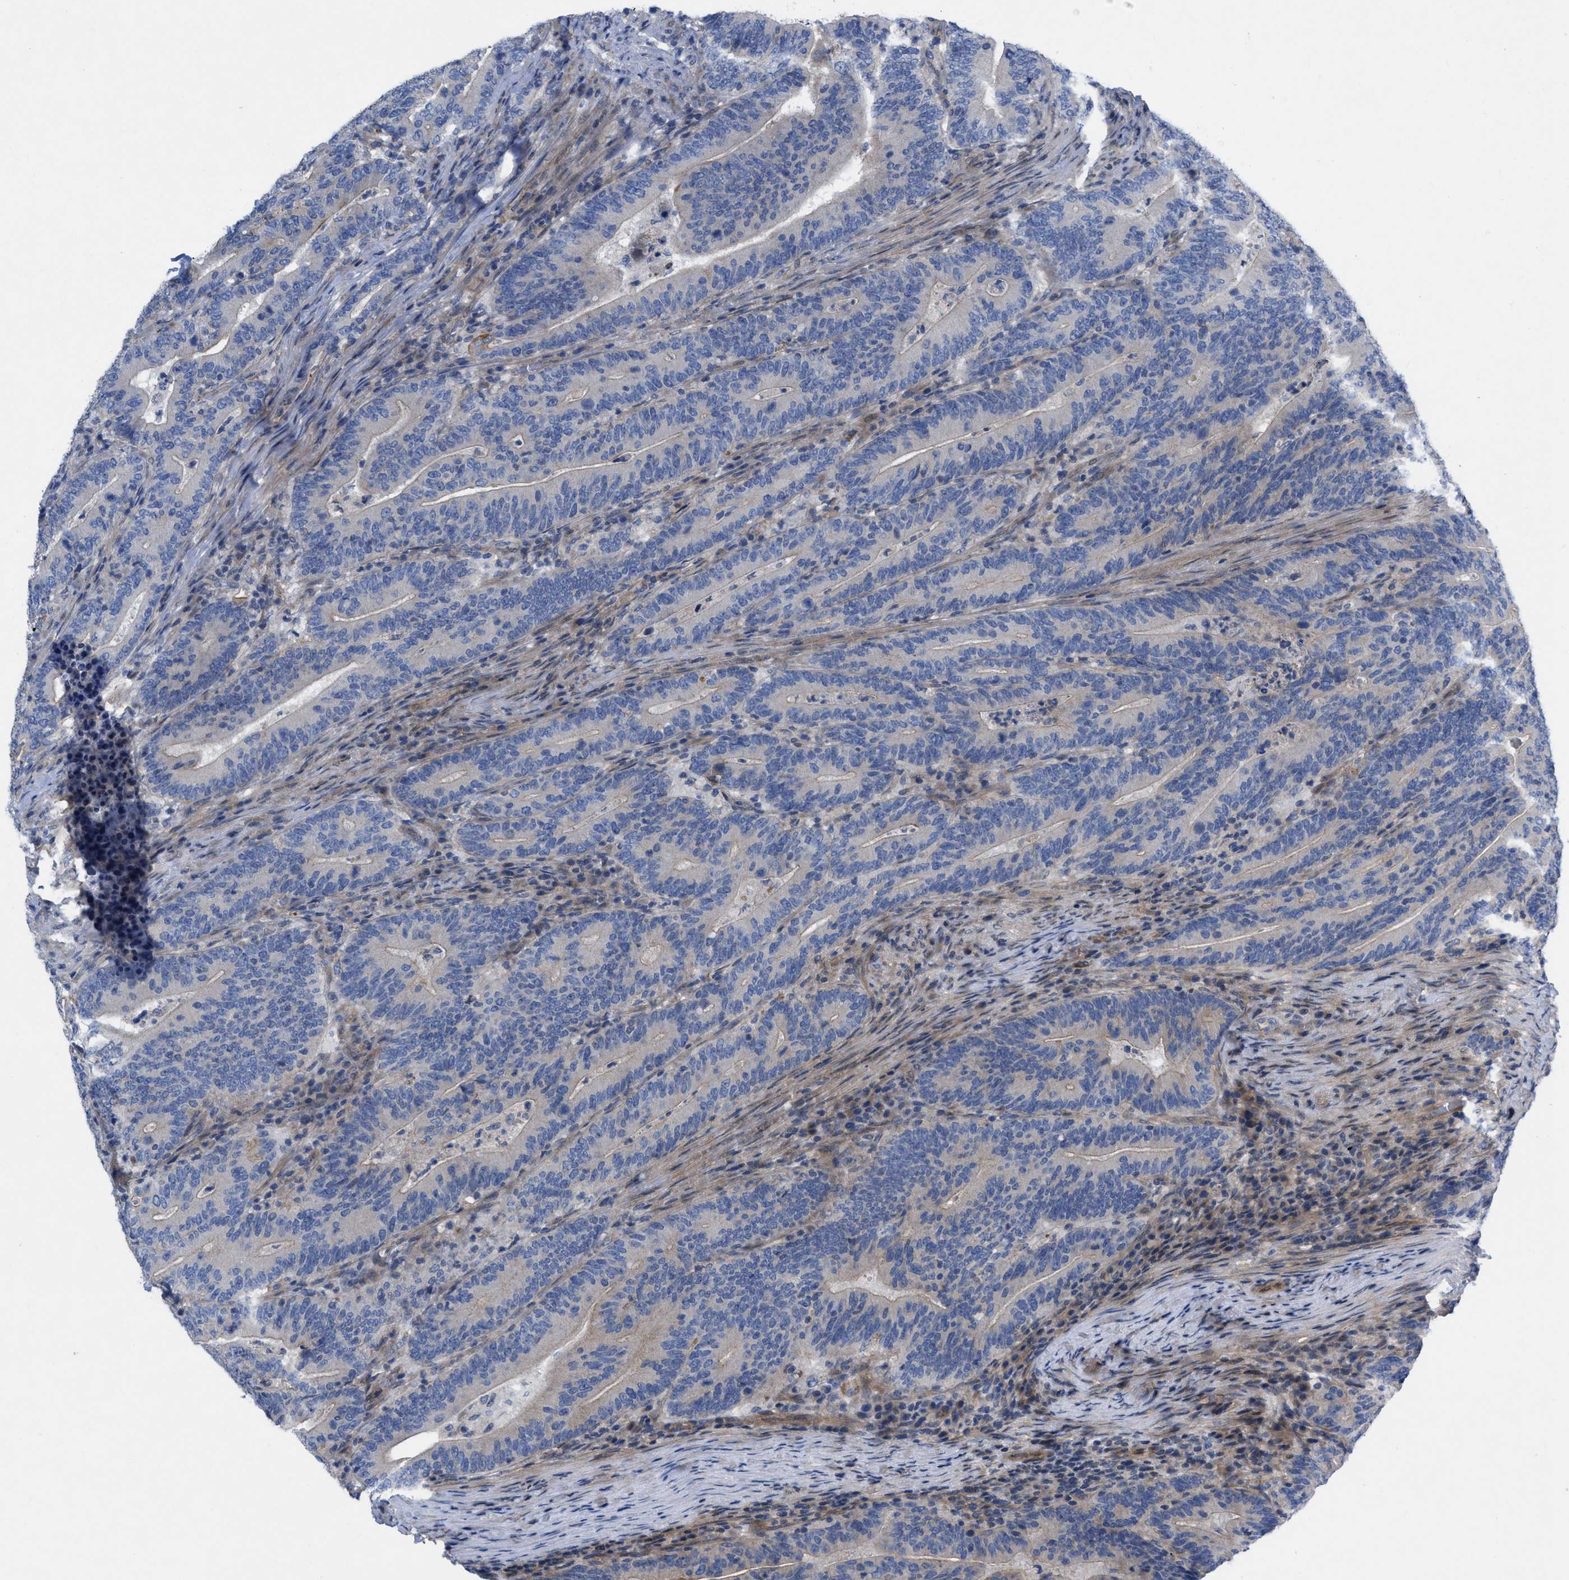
{"staining": {"intensity": "negative", "quantity": "none", "location": "none"}, "tissue": "colorectal cancer", "cell_type": "Tumor cells", "image_type": "cancer", "snomed": [{"axis": "morphology", "description": "Adenocarcinoma, NOS"}, {"axis": "topography", "description": "Colon"}], "caption": "Immunohistochemistry (IHC) micrograph of neoplastic tissue: human colorectal cancer stained with DAB displays no significant protein staining in tumor cells. The staining is performed using DAB brown chromogen with nuclei counter-stained in using hematoxylin.", "gene": "NDEL1", "patient": {"sex": "female", "age": 66}}